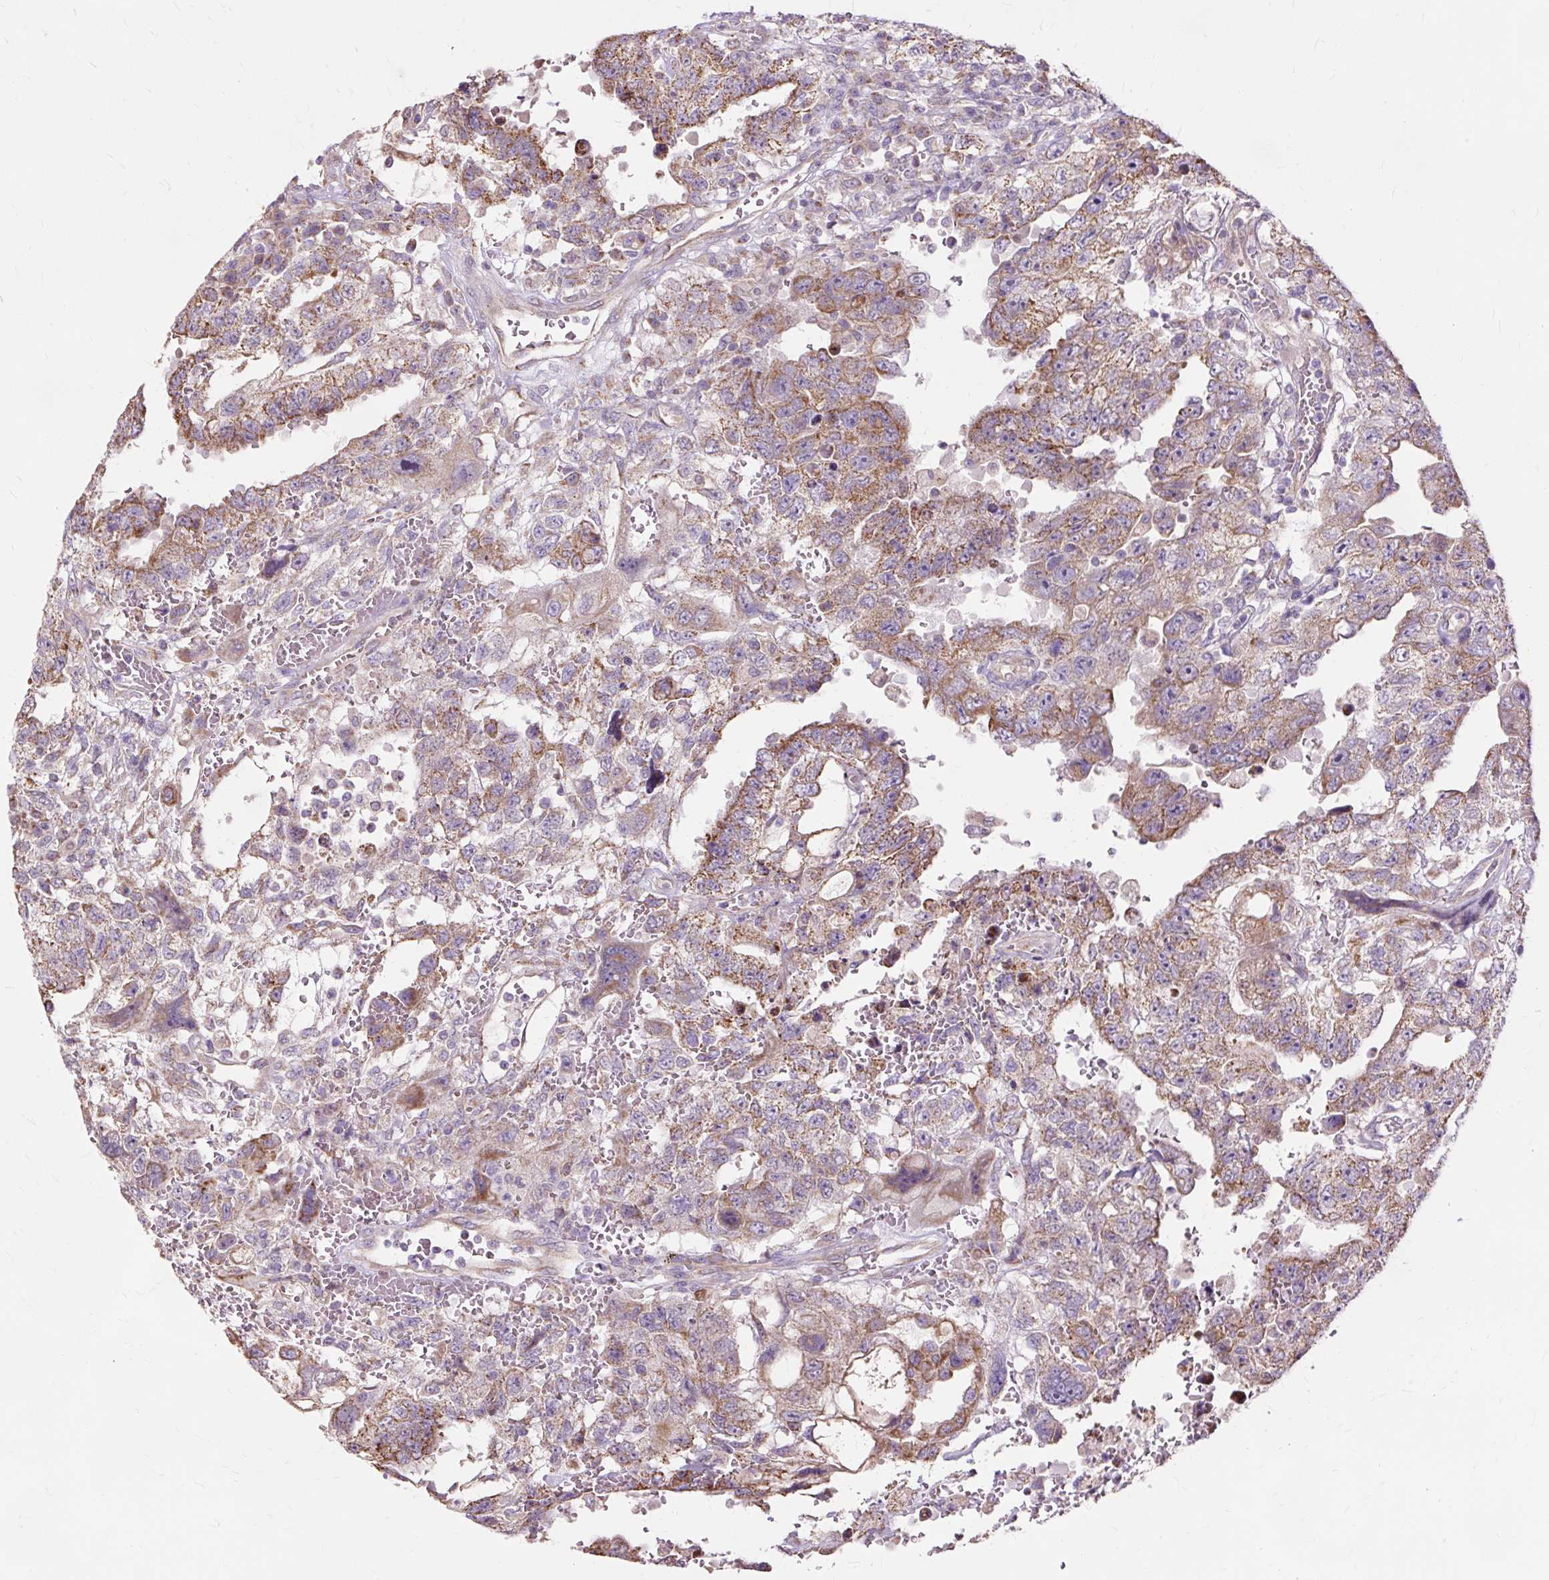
{"staining": {"intensity": "moderate", "quantity": ">75%", "location": "cytoplasmic/membranous"}, "tissue": "testis cancer", "cell_type": "Tumor cells", "image_type": "cancer", "snomed": [{"axis": "morphology", "description": "Carcinoma, Embryonal, NOS"}, {"axis": "topography", "description": "Testis"}], "caption": "Immunohistochemical staining of testis cancer (embryonal carcinoma) reveals moderate cytoplasmic/membranous protein expression in approximately >75% of tumor cells. The protein of interest is shown in brown color, while the nuclei are stained blue.", "gene": "PDZD2", "patient": {"sex": "male", "age": 26}}